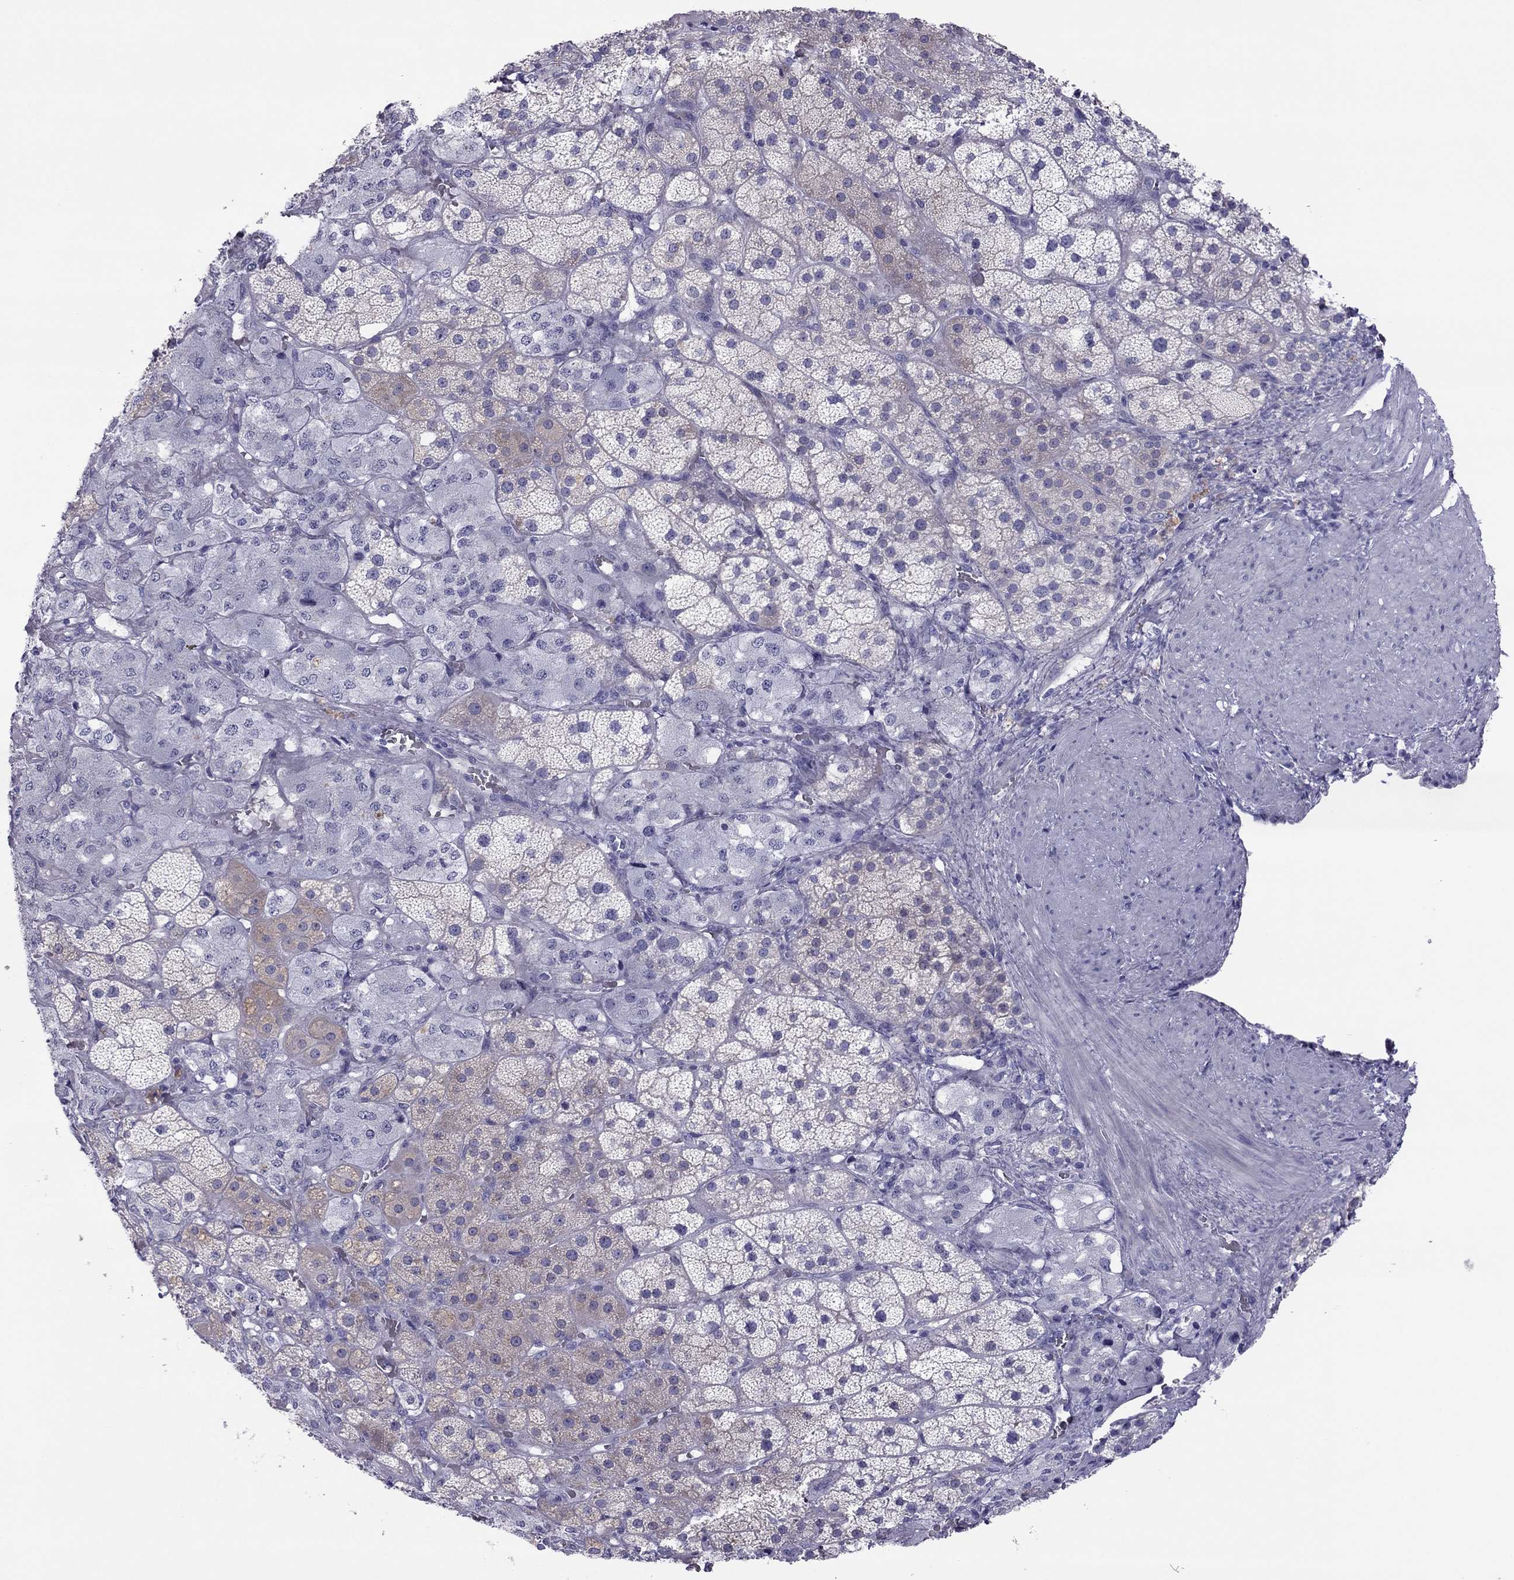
{"staining": {"intensity": "weak", "quantity": "<25%", "location": "cytoplasmic/membranous"}, "tissue": "adrenal gland", "cell_type": "Glandular cells", "image_type": "normal", "snomed": [{"axis": "morphology", "description": "Normal tissue, NOS"}, {"axis": "topography", "description": "Adrenal gland"}], "caption": "Immunohistochemistry (IHC) of benign adrenal gland displays no staining in glandular cells. (Brightfield microscopy of DAB (3,3'-diaminobenzidine) IHC at high magnification).", "gene": "MAEL", "patient": {"sex": "male", "age": 57}}